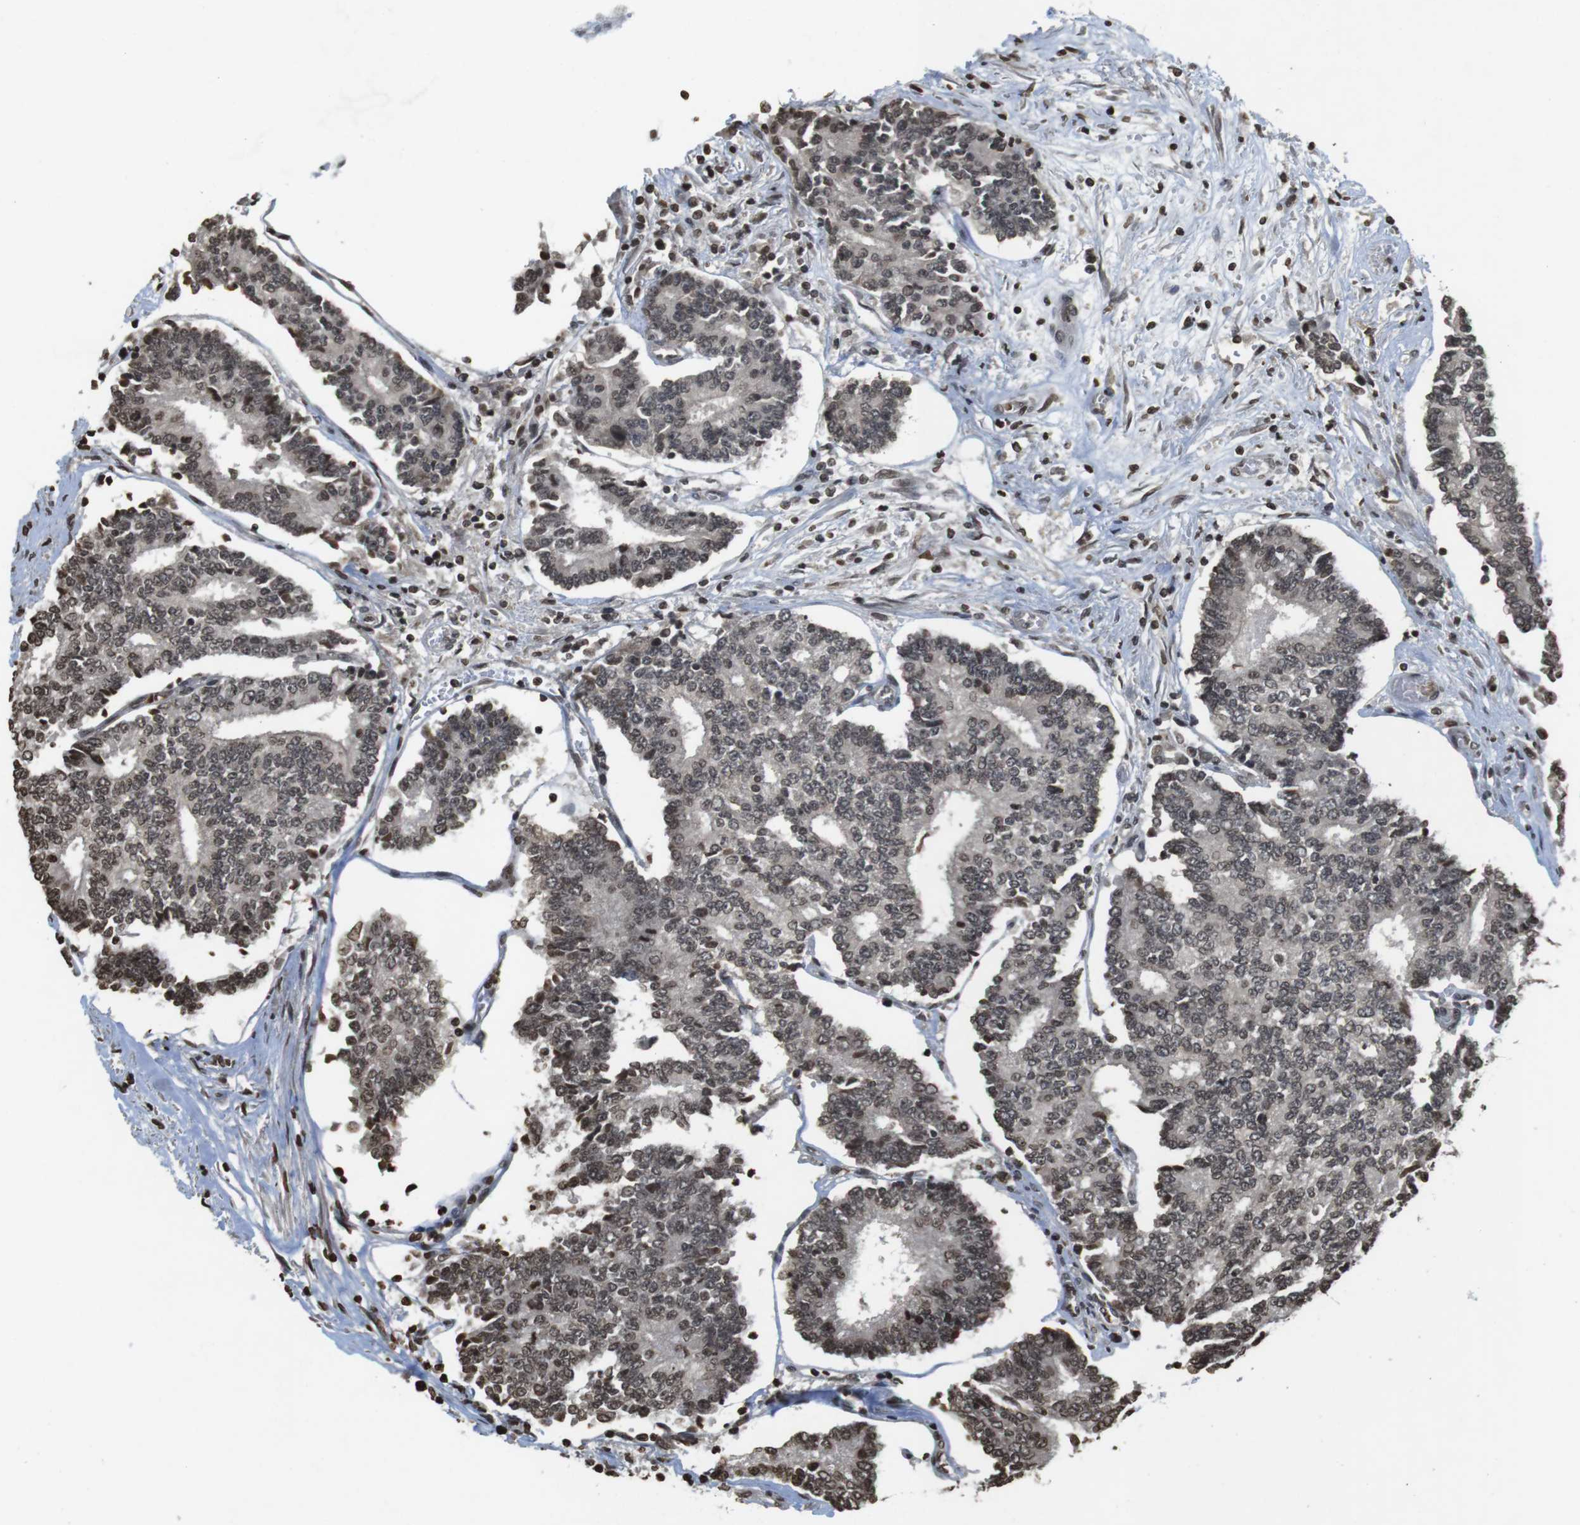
{"staining": {"intensity": "moderate", "quantity": ">75%", "location": "cytoplasmic/membranous,nuclear"}, "tissue": "prostate cancer", "cell_type": "Tumor cells", "image_type": "cancer", "snomed": [{"axis": "morphology", "description": "Normal tissue, NOS"}, {"axis": "morphology", "description": "Adenocarcinoma, High grade"}, {"axis": "topography", "description": "Prostate"}, {"axis": "topography", "description": "Seminal veicle"}], "caption": "Moderate cytoplasmic/membranous and nuclear protein positivity is appreciated in about >75% of tumor cells in adenocarcinoma (high-grade) (prostate).", "gene": "FOXA3", "patient": {"sex": "male", "age": 55}}